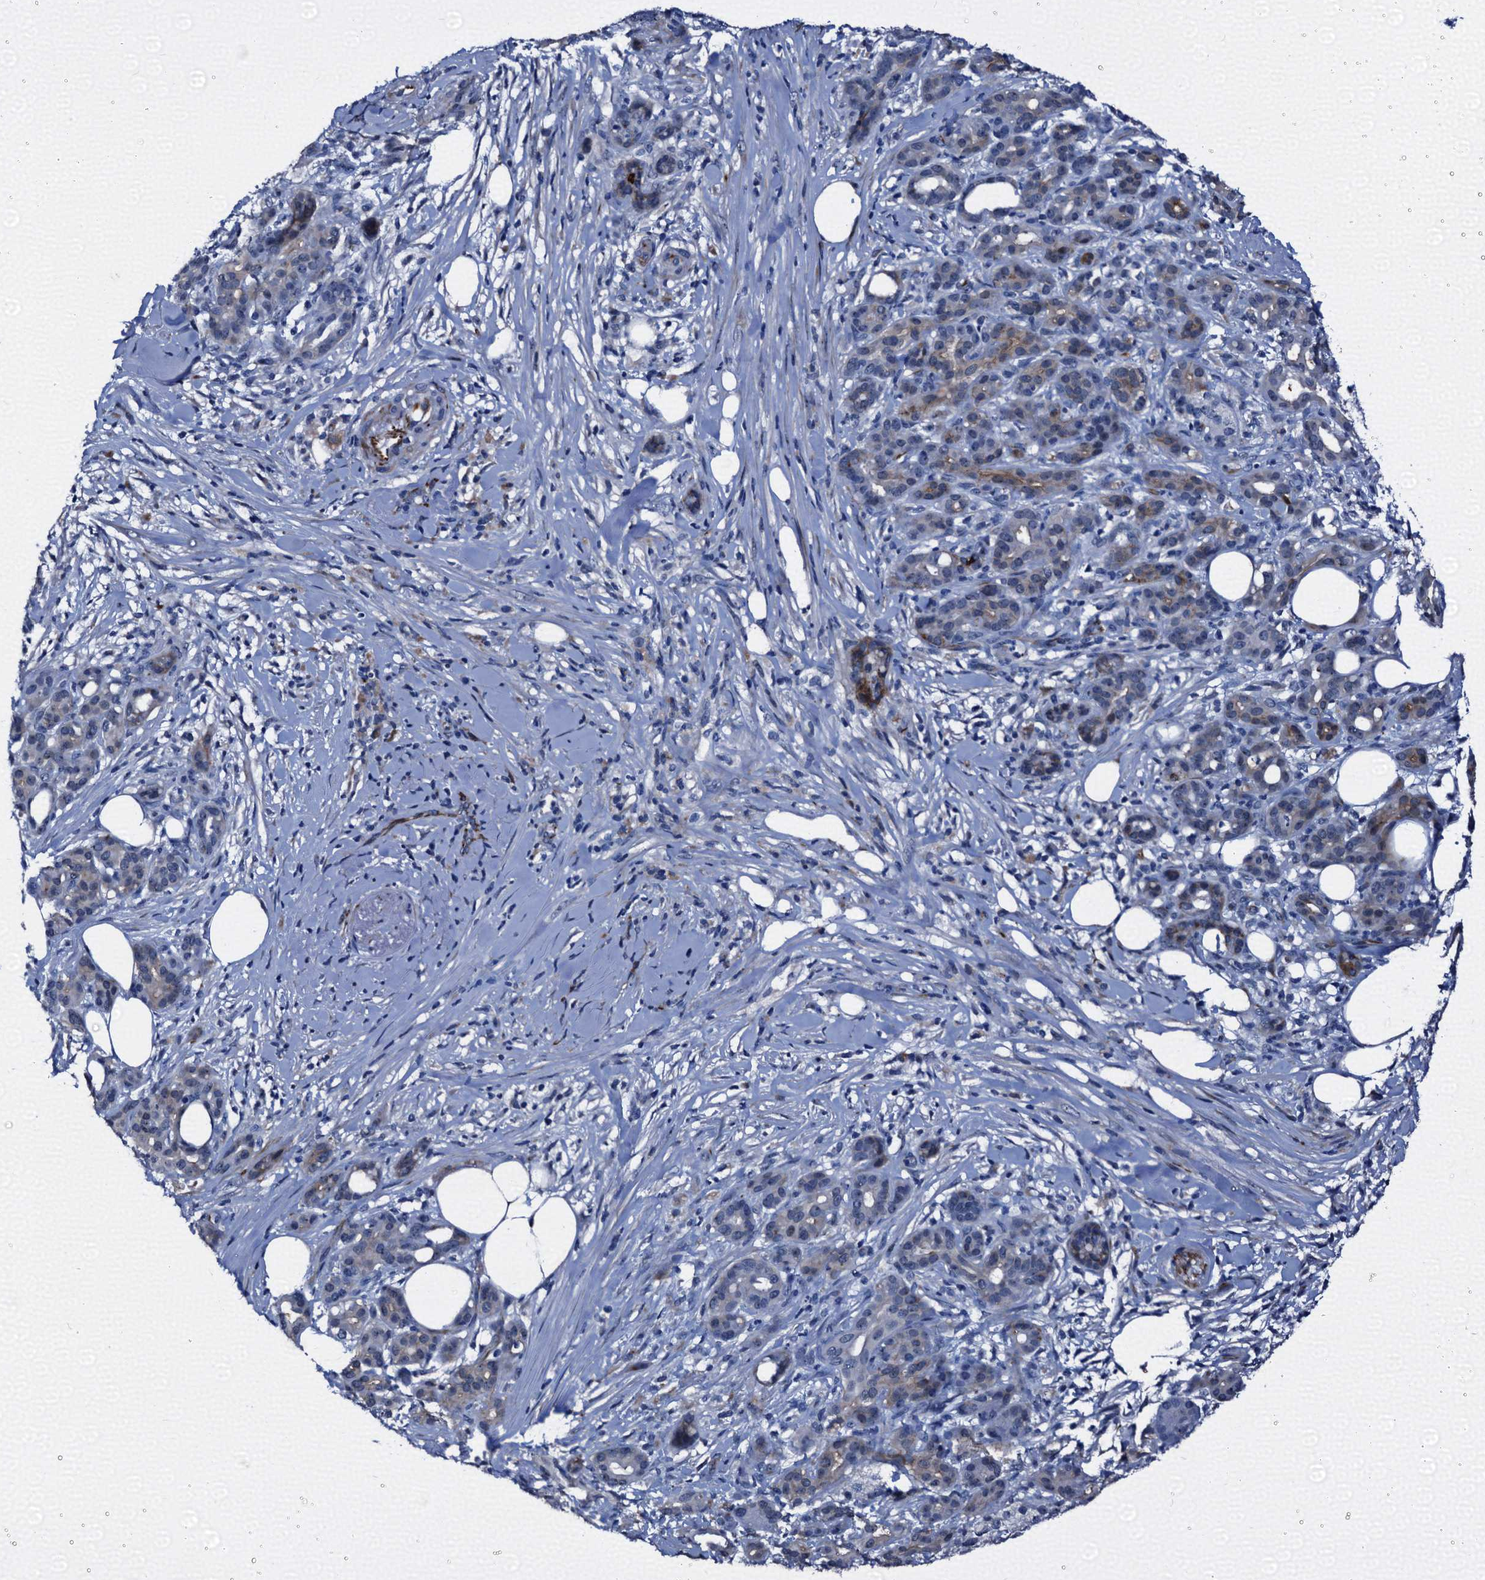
{"staining": {"intensity": "negative", "quantity": "none", "location": "none"}, "tissue": "pancreatic cancer", "cell_type": "Tumor cells", "image_type": "cancer", "snomed": [{"axis": "morphology", "description": "Adenocarcinoma, NOS"}, {"axis": "topography", "description": "Pancreas"}], "caption": "IHC of human pancreatic adenocarcinoma demonstrates no staining in tumor cells.", "gene": "EMG1", "patient": {"sex": "female", "age": 66}}